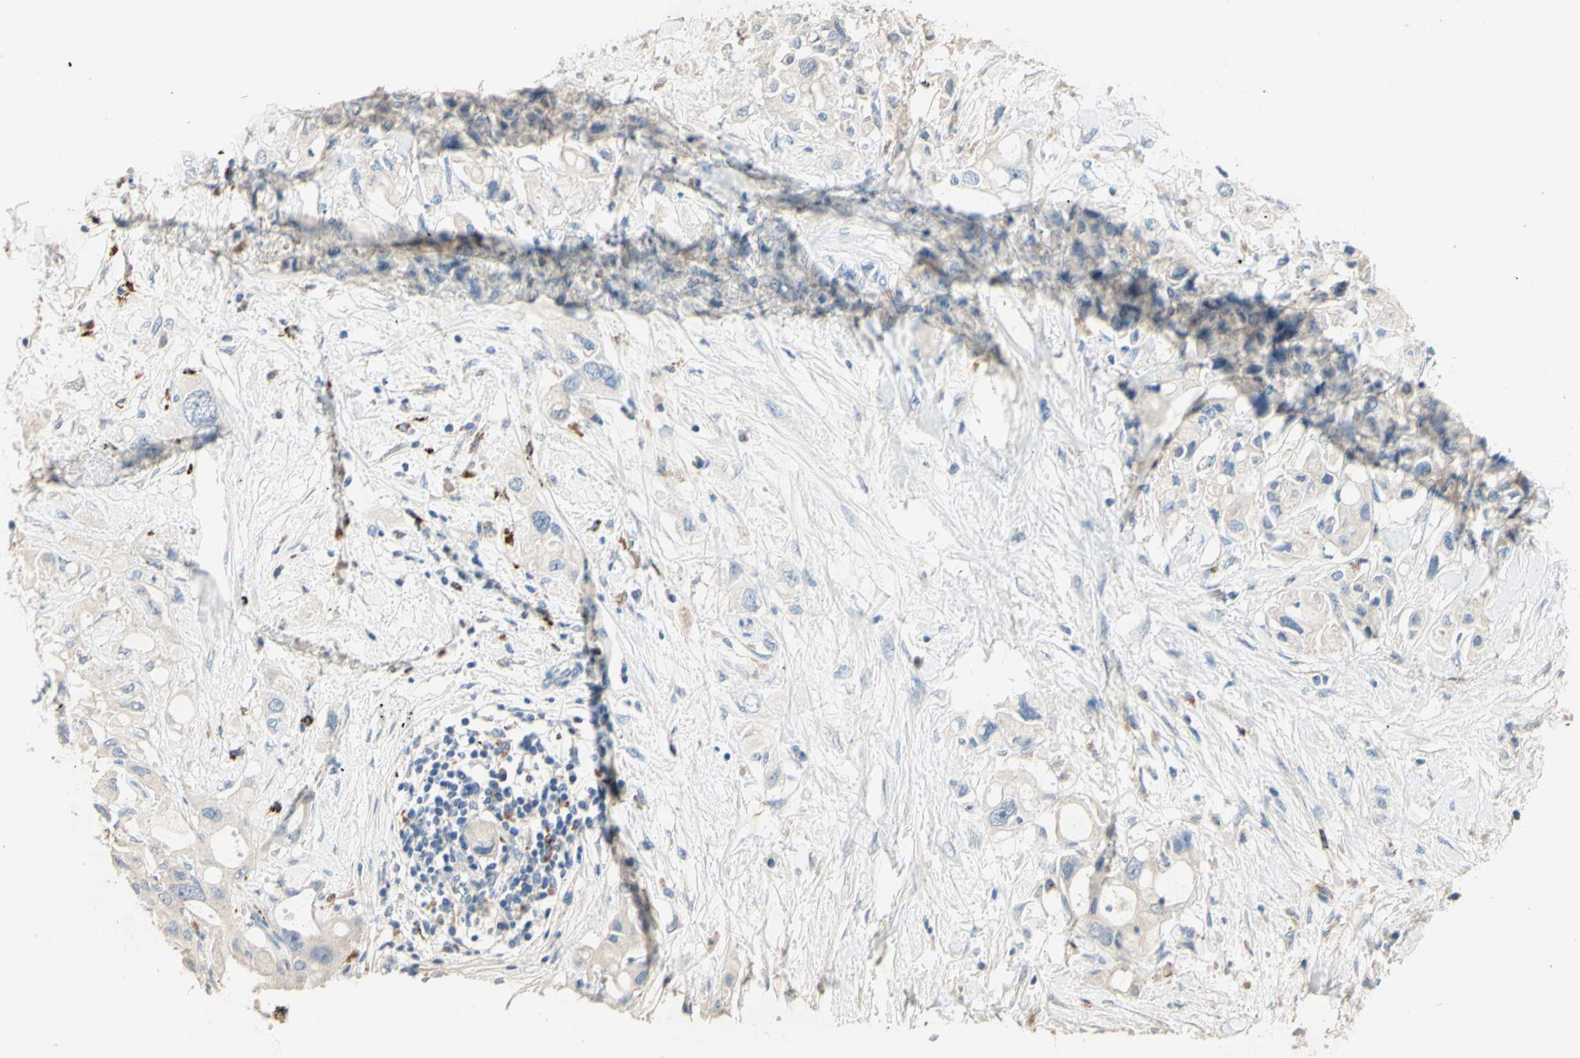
{"staining": {"intensity": "moderate", "quantity": "<25%", "location": "cytoplasmic/membranous"}, "tissue": "pancreatic cancer", "cell_type": "Tumor cells", "image_type": "cancer", "snomed": [{"axis": "morphology", "description": "Adenocarcinoma, NOS"}, {"axis": "topography", "description": "Pancreas"}], "caption": "IHC staining of pancreatic adenocarcinoma, which shows low levels of moderate cytoplasmic/membranous staining in approximately <25% of tumor cells indicating moderate cytoplasmic/membranous protein positivity. The staining was performed using DAB (brown) for protein detection and nuclei were counterstained in hematoxylin (blue).", "gene": "CDON", "patient": {"sex": "female", "age": 56}}